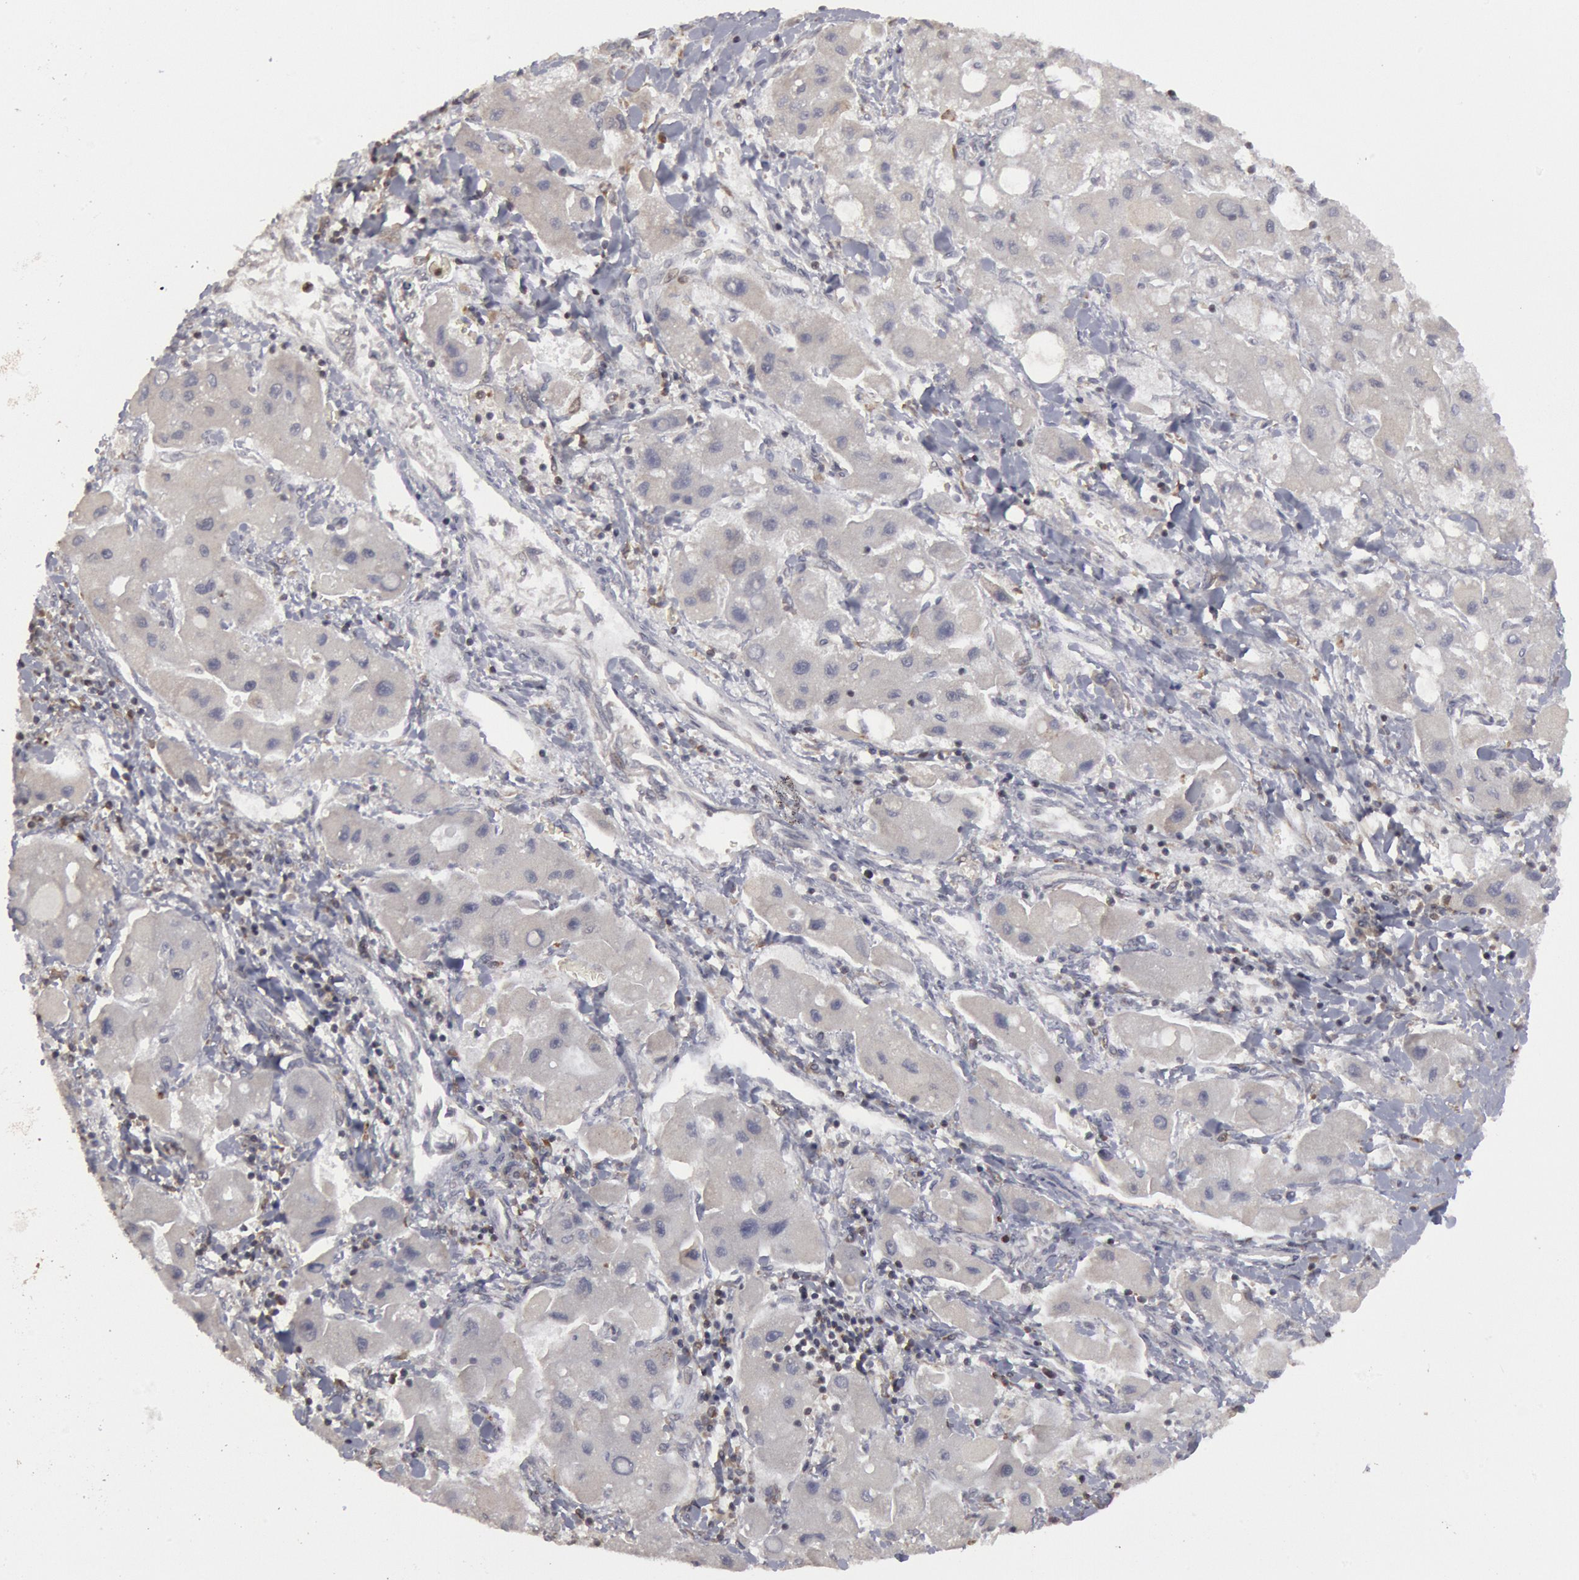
{"staining": {"intensity": "negative", "quantity": "none", "location": "none"}, "tissue": "liver cancer", "cell_type": "Tumor cells", "image_type": "cancer", "snomed": [{"axis": "morphology", "description": "Carcinoma, Hepatocellular, NOS"}, {"axis": "topography", "description": "Liver"}], "caption": "High power microscopy histopathology image of an immunohistochemistry (IHC) image of liver cancer (hepatocellular carcinoma), revealing no significant expression in tumor cells.", "gene": "OSBPL8", "patient": {"sex": "male", "age": 24}}